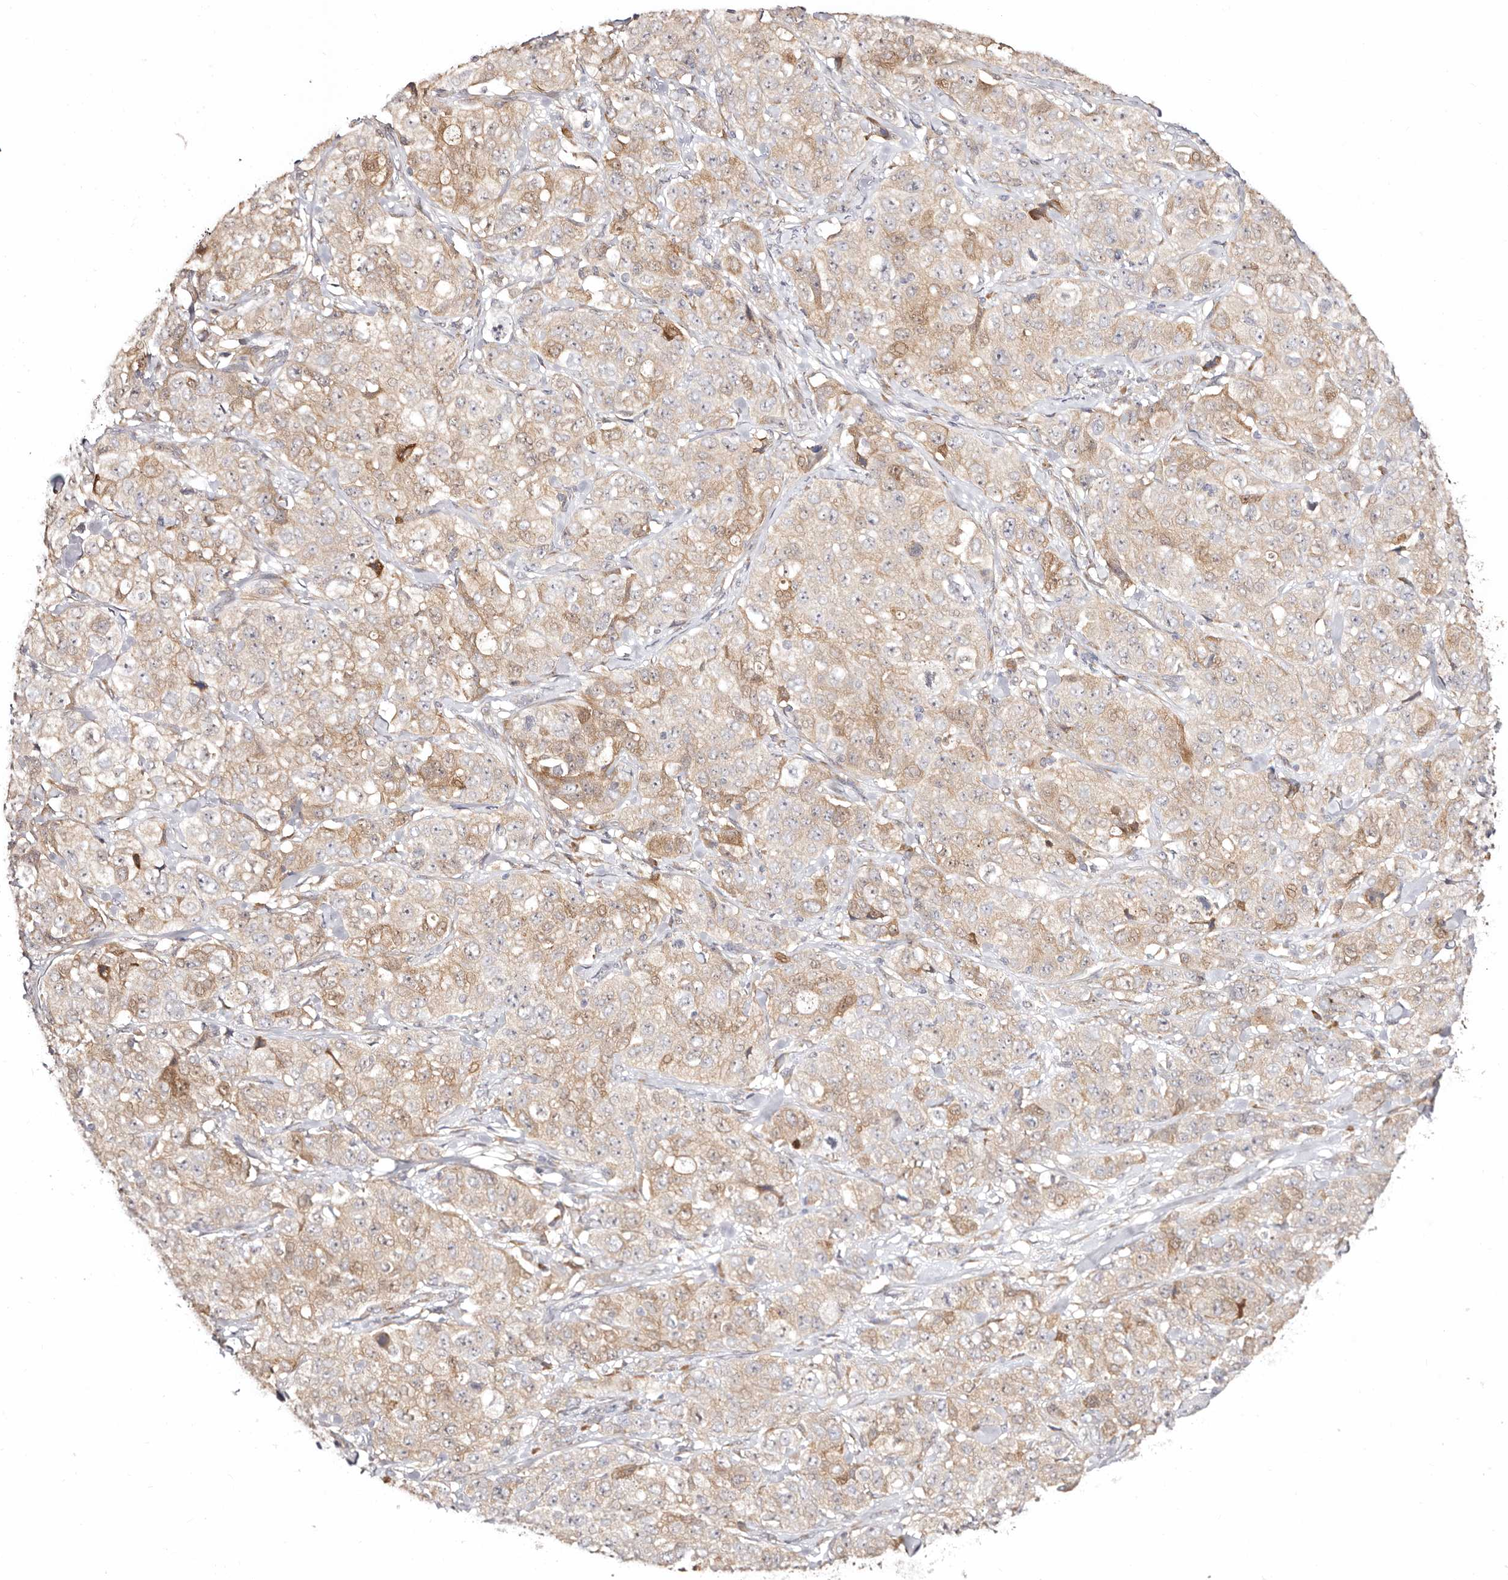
{"staining": {"intensity": "weak", "quantity": ">75%", "location": "cytoplasmic/membranous"}, "tissue": "stomach cancer", "cell_type": "Tumor cells", "image_type": "cancer", "snomed": [{"axis": "morphology", "description": "Adenocarcinoma, NOS"}, {"axis": "topography", "description": "Stomach"}], "caption": "An immunohistochemistry (IHC) histopathology image of neoplastic tissue is shown. Protein staining in brown highlights weak cytoplasmic/membranous positivity in stomach adenocarcinoma within tumor cells. The staining was performed using DAB, with brown indicating positive protein expression. Nuclei are stained blue with hematoxylin.", "gene": "BCL2L15", "patient": {"sex": "male", "age": 48}}